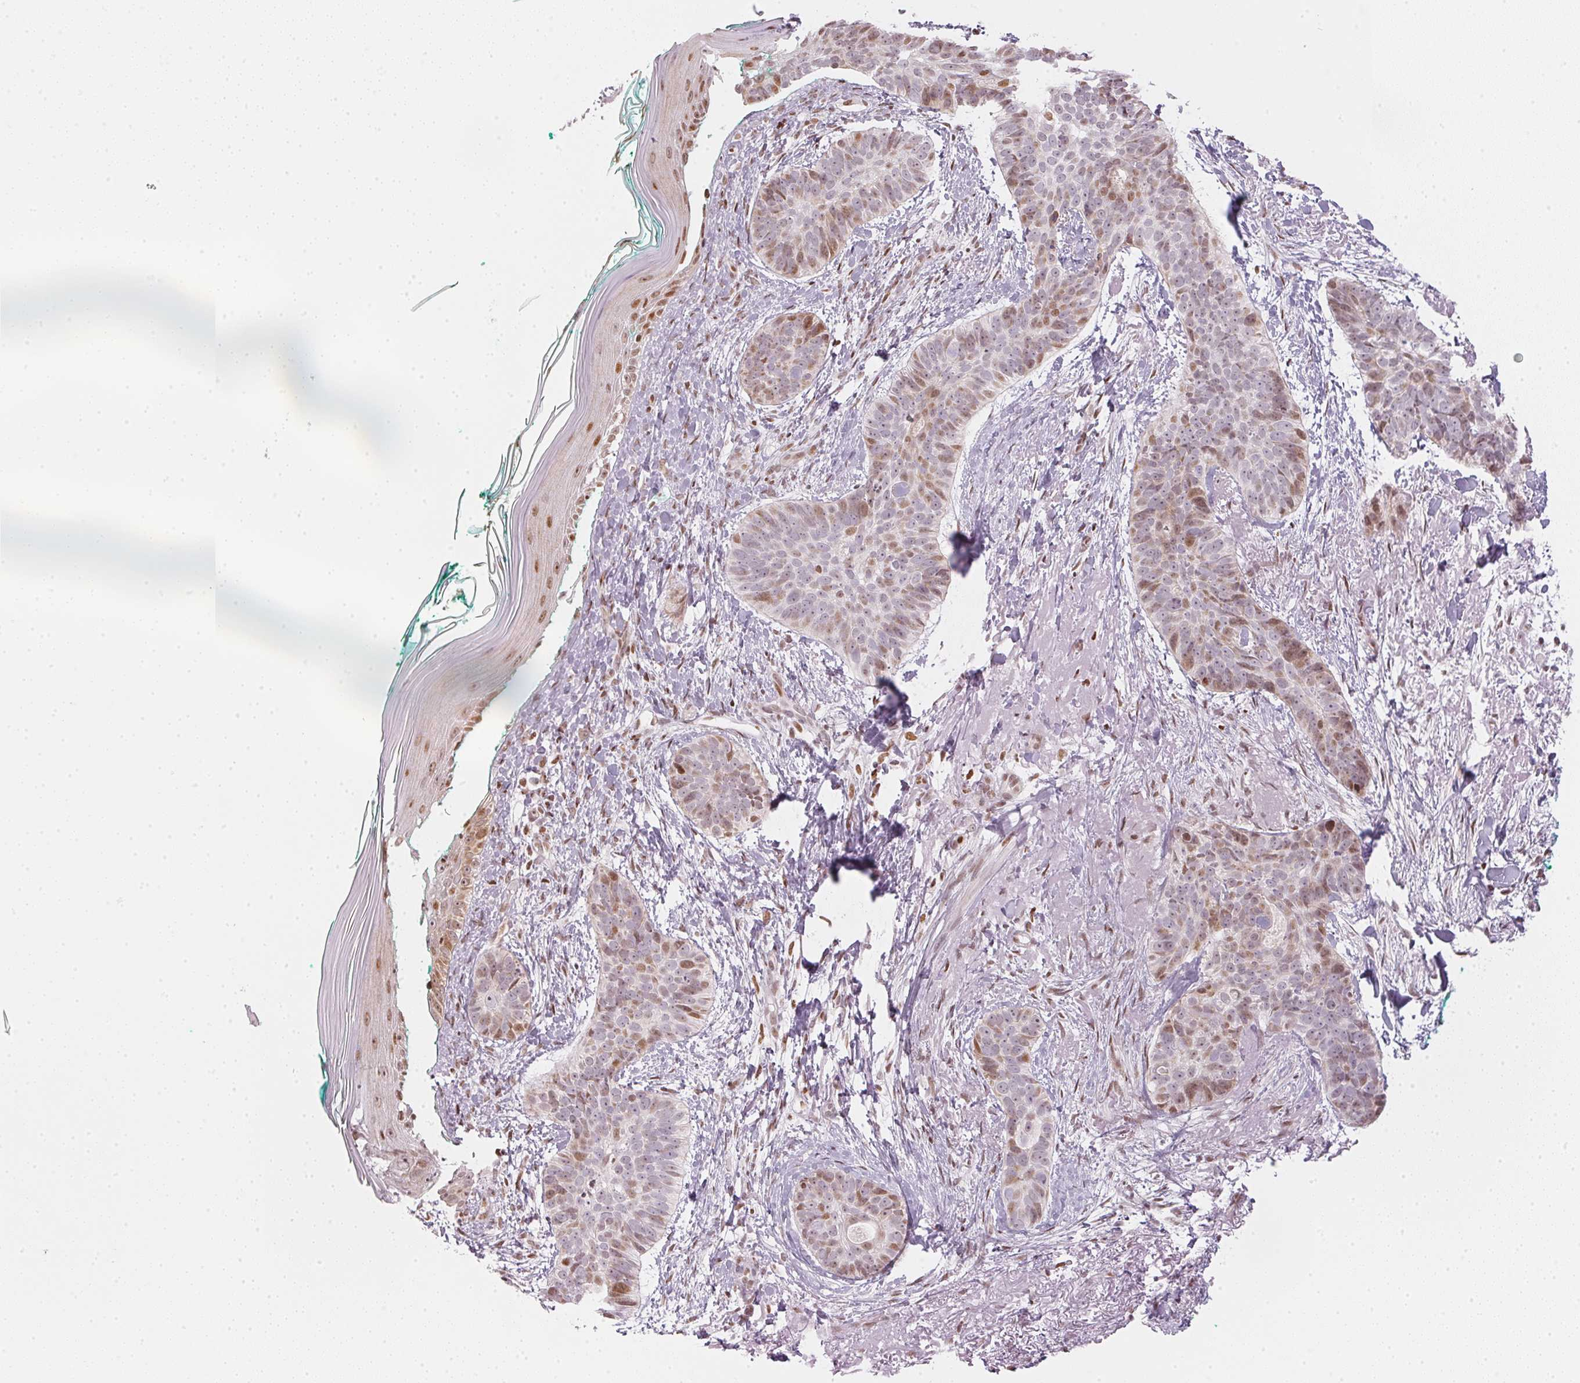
{"staining": {"intensity": "weak", "quantity": "<25%", "location": "nuclear"}, "tissue": "skin cancer", "cell_type": "Tumor cells", "image_type": "cancer", "snomed": [{"axis": "morphology", "description": "Basal cell carcinoma"}, {"axis": "topography", "description": "Skin"}, {"axis": "topography", "description": "Skin of face"}, {"axis": "topography", "description": "Skin of nose"}], "caption": "Histopathology image shows no protein expression in tumor cells of basal cell carcinoma (skin) tissue.", "gene": "KAT6A", "patient": {"sex": "female", "age": 86}}